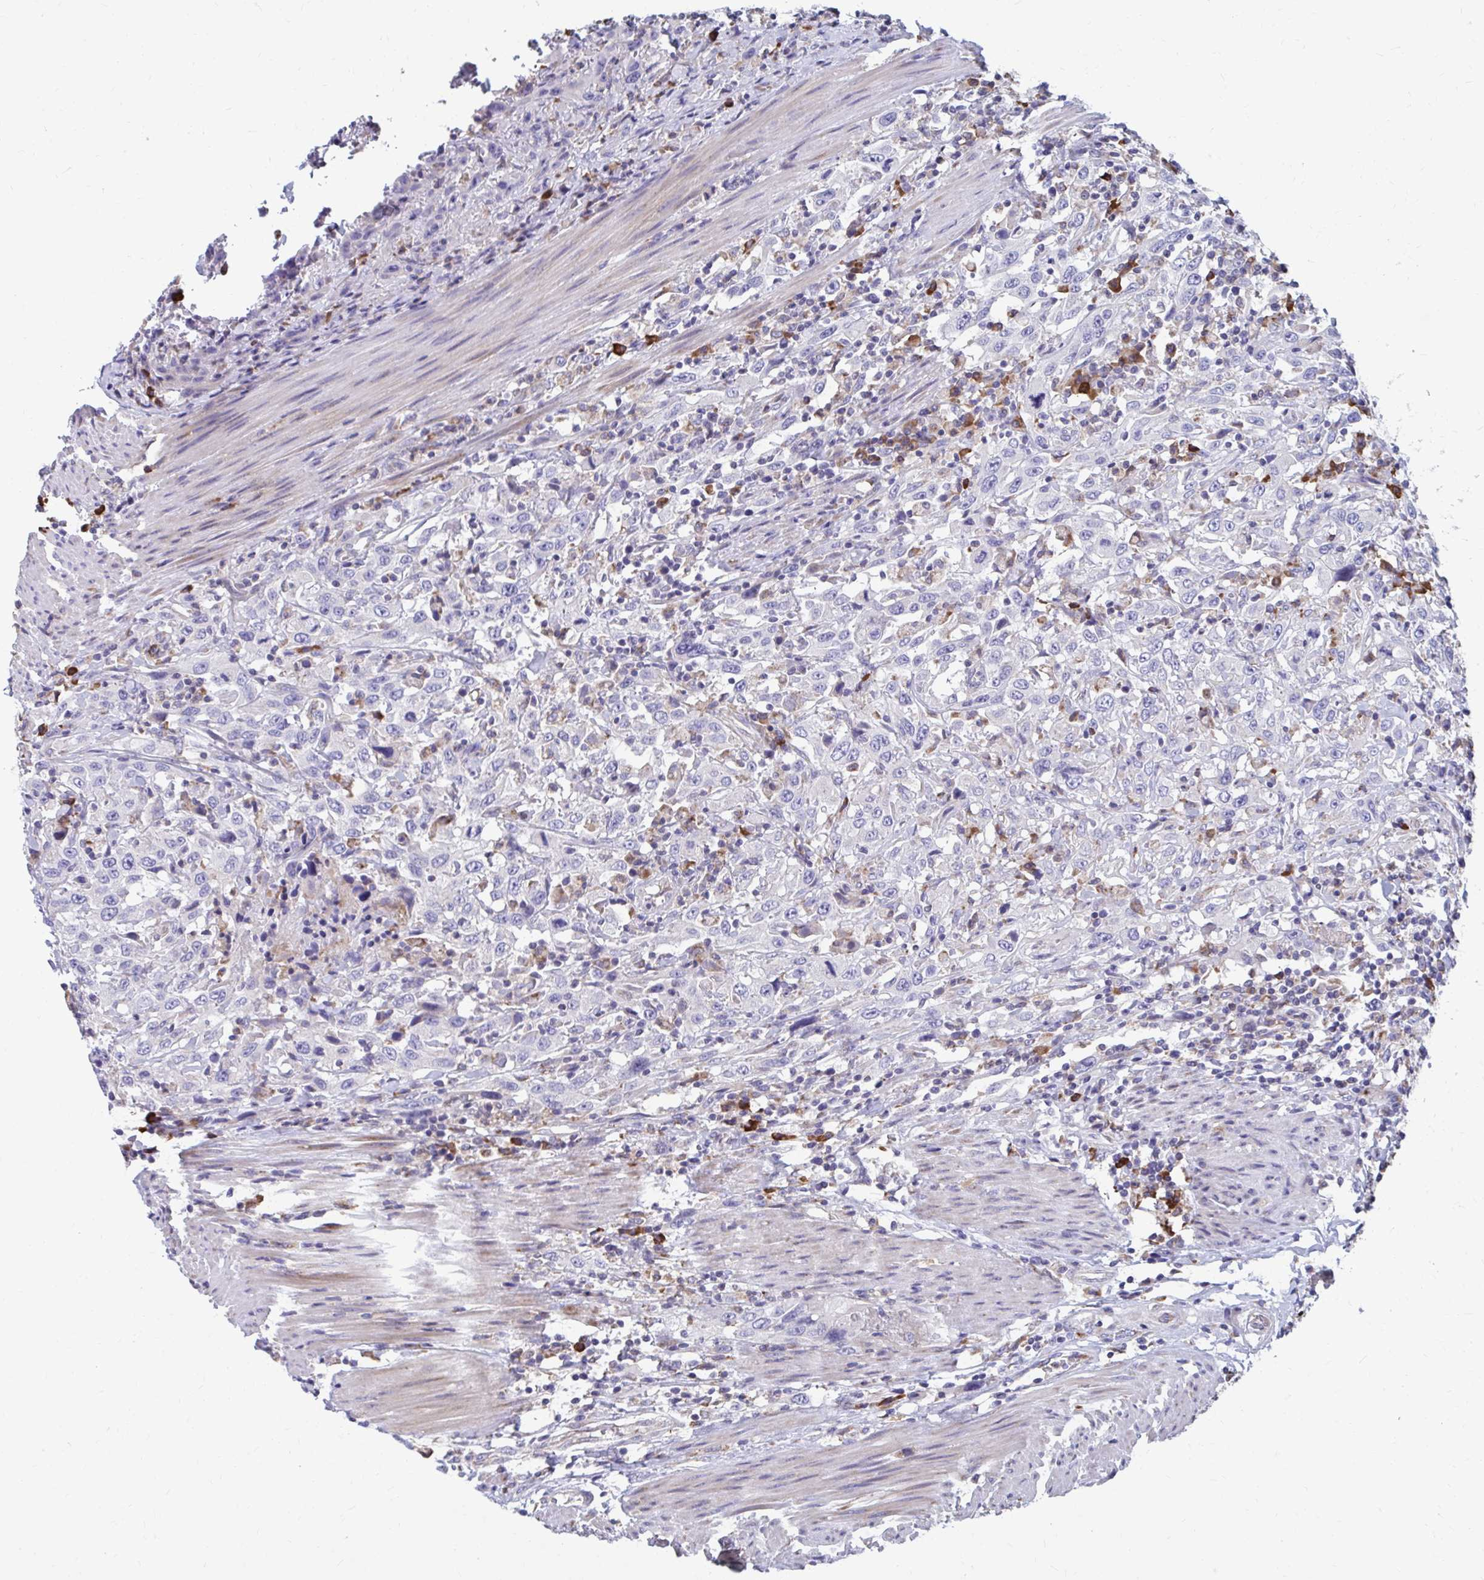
{"staining": {"intensity": "negative", "quantity": "none", "location": "none"}, "tissue": "urothelial cancer", "cell_type": "Tumor cells", "image_type": "cancer", "snomed": [{"axis": "morphology", "description": "Urothelial carcinoma, High grade"}, {"axis": "topography", "description": "Urinary bladder"}], "caption": "A micrograph of human urothelial cancer is negative for staining in tumor cells.", "gene": "FKBP2", "patient": {"sex": "male", "age": 61}}